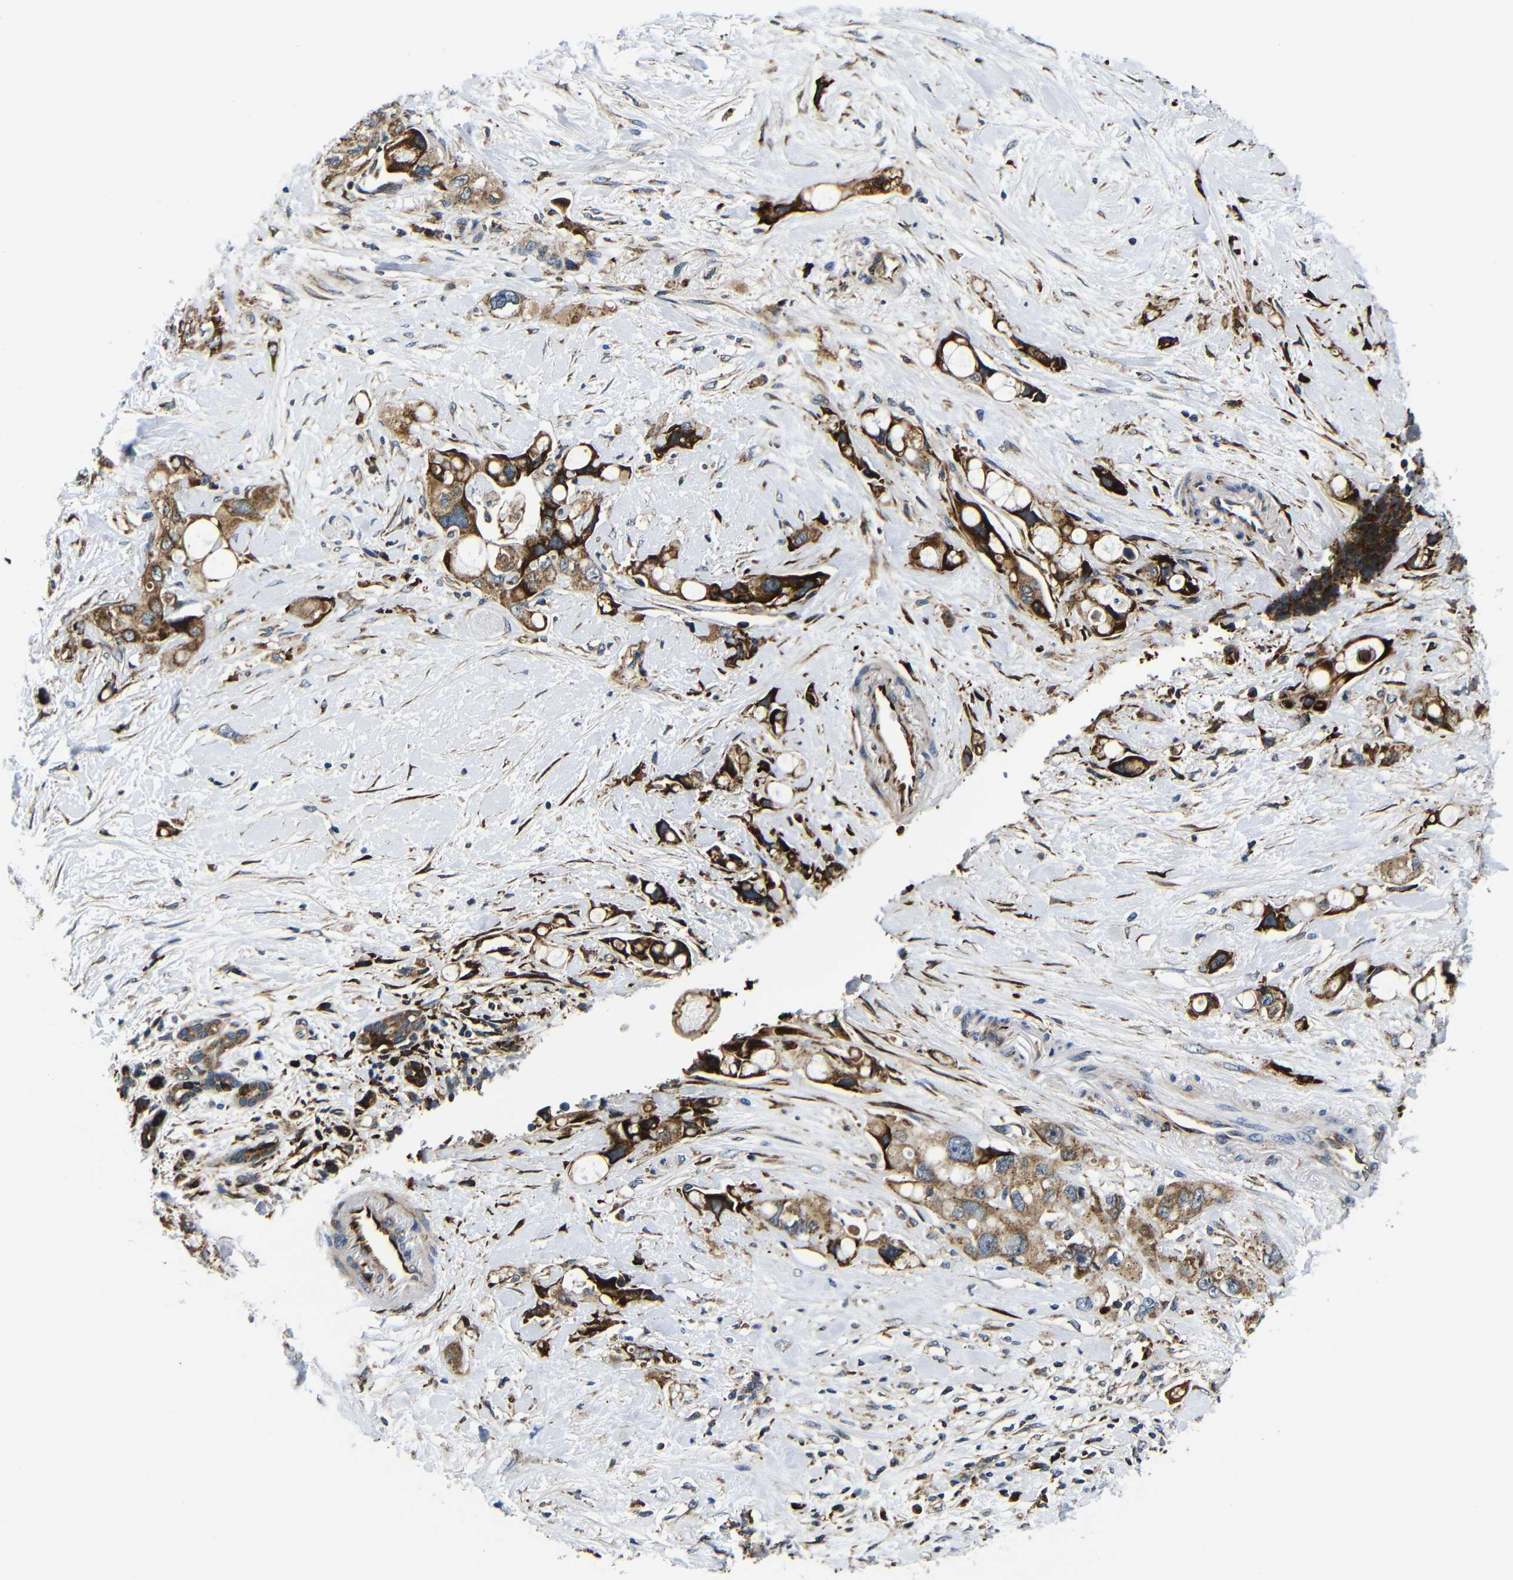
{"staining": {"intensity": "strong", "quantity": ">75%", "location": "cytoplasmic/membranous"}, "tissue": "pancreatic cancer", "cell_type": "Tumor cells", "image_type": "cancer", "snomed": [{"axis": "morphology", "description": "Adenocarcinoma, NOS"}, {"axis": "topography", "description": "Pancreas"}], "caption": "DAB (3,3'-diaminobenzidine) immunohistochemical staining of pancreatic cancer (adenocarcinoma) shows strong cytoplasmic/membranous protein expression in about >75% of tumor cells.", "gene": "ABCE1", "patient": {"sex": "female", "age": 56}}